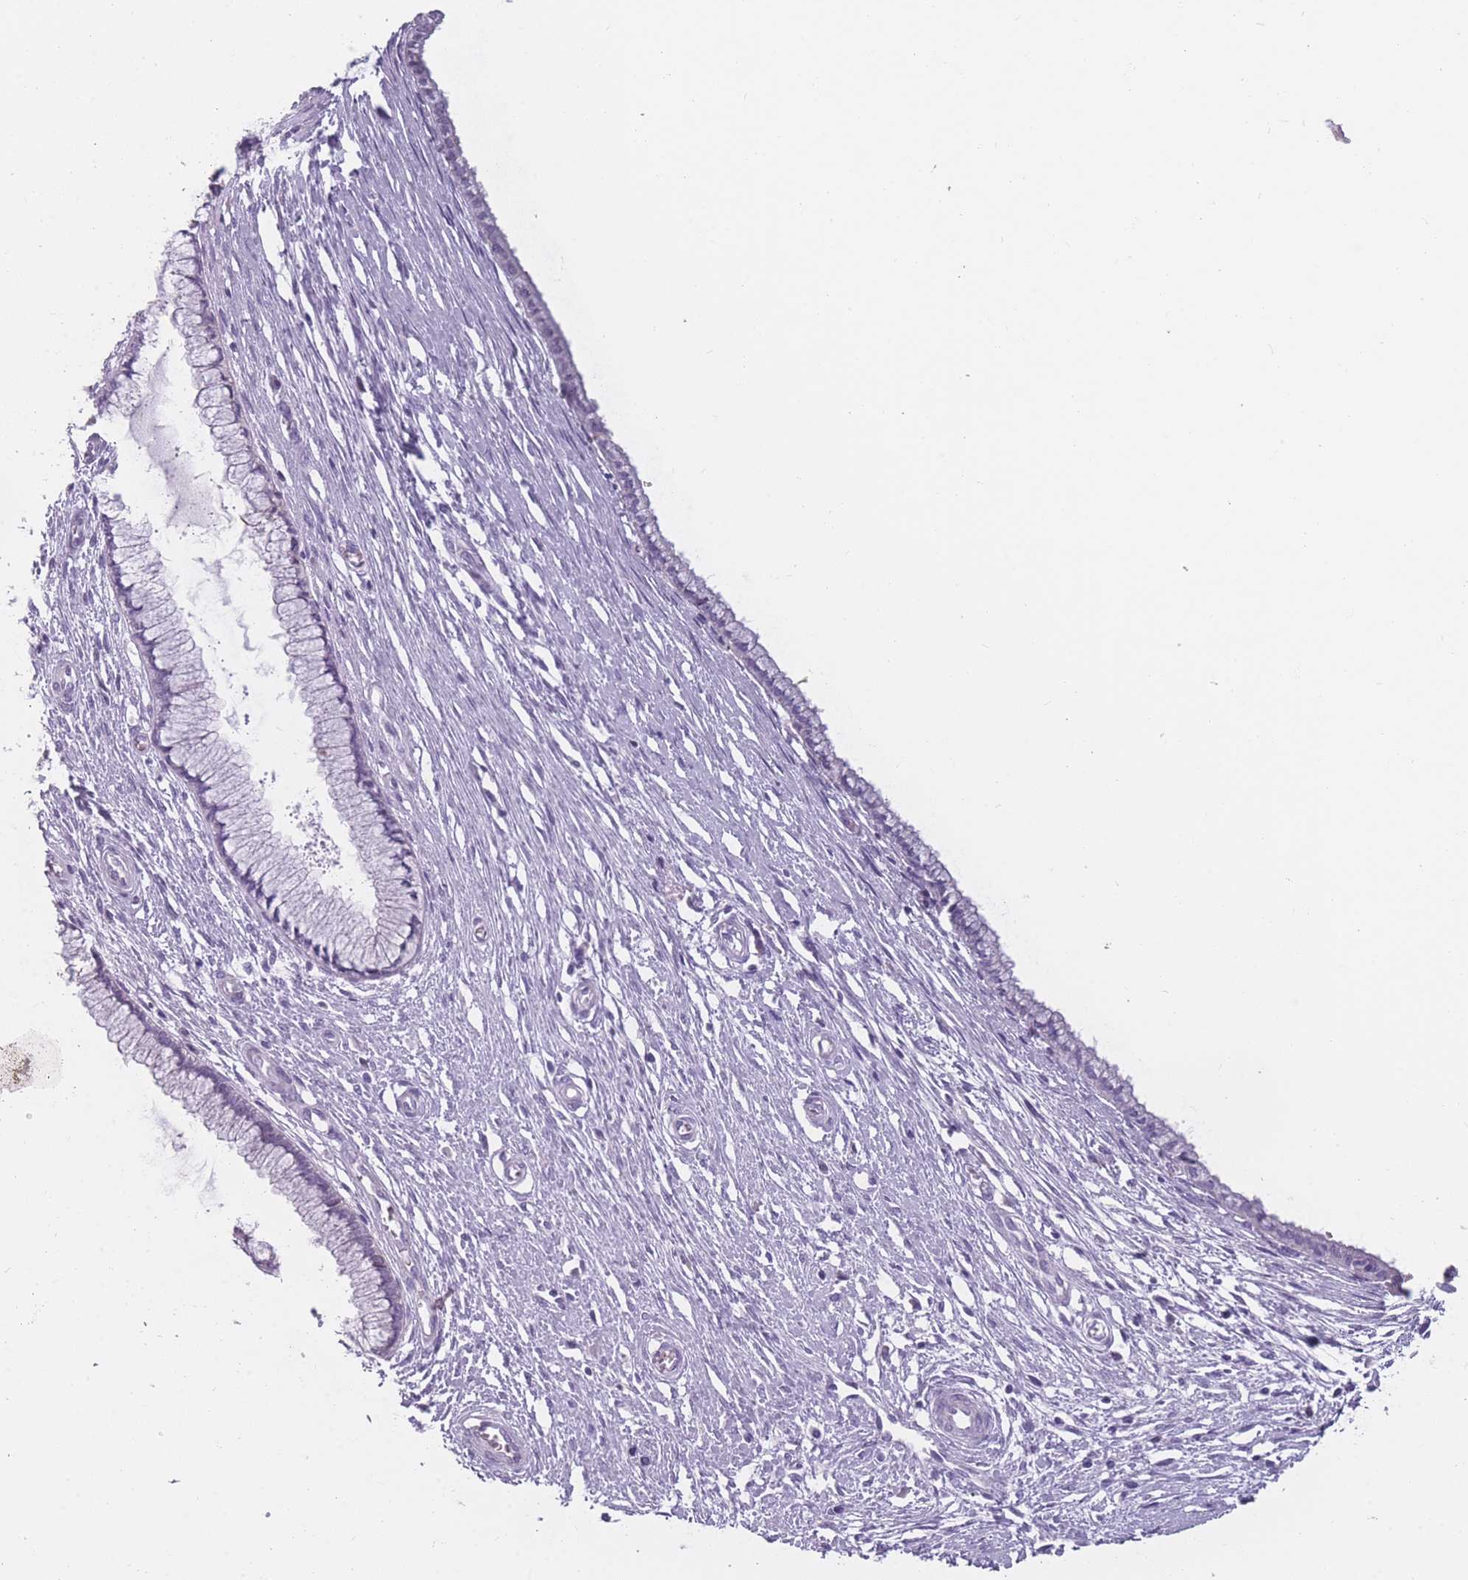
{"staining": {"intensity": "negative", "quantity": "none", "location": "none"}, "tissue": "cervix", "cell_type": "Glandular cells", "image_type": "normal", "snomed": [{"axis": "morphology", "description": "Normal tissue, NOS"}, {"axis": "topography", "description": "Cervix"}], "caption": "IHC histopathology image of unremarkable cervix: human cervix stained with DAB (3,3'-diaminobenzidine) reveals no significant protein expression in glandular cells.", "gene": "PPFIA3", "patient": {"sex": "female", "age": 55}}